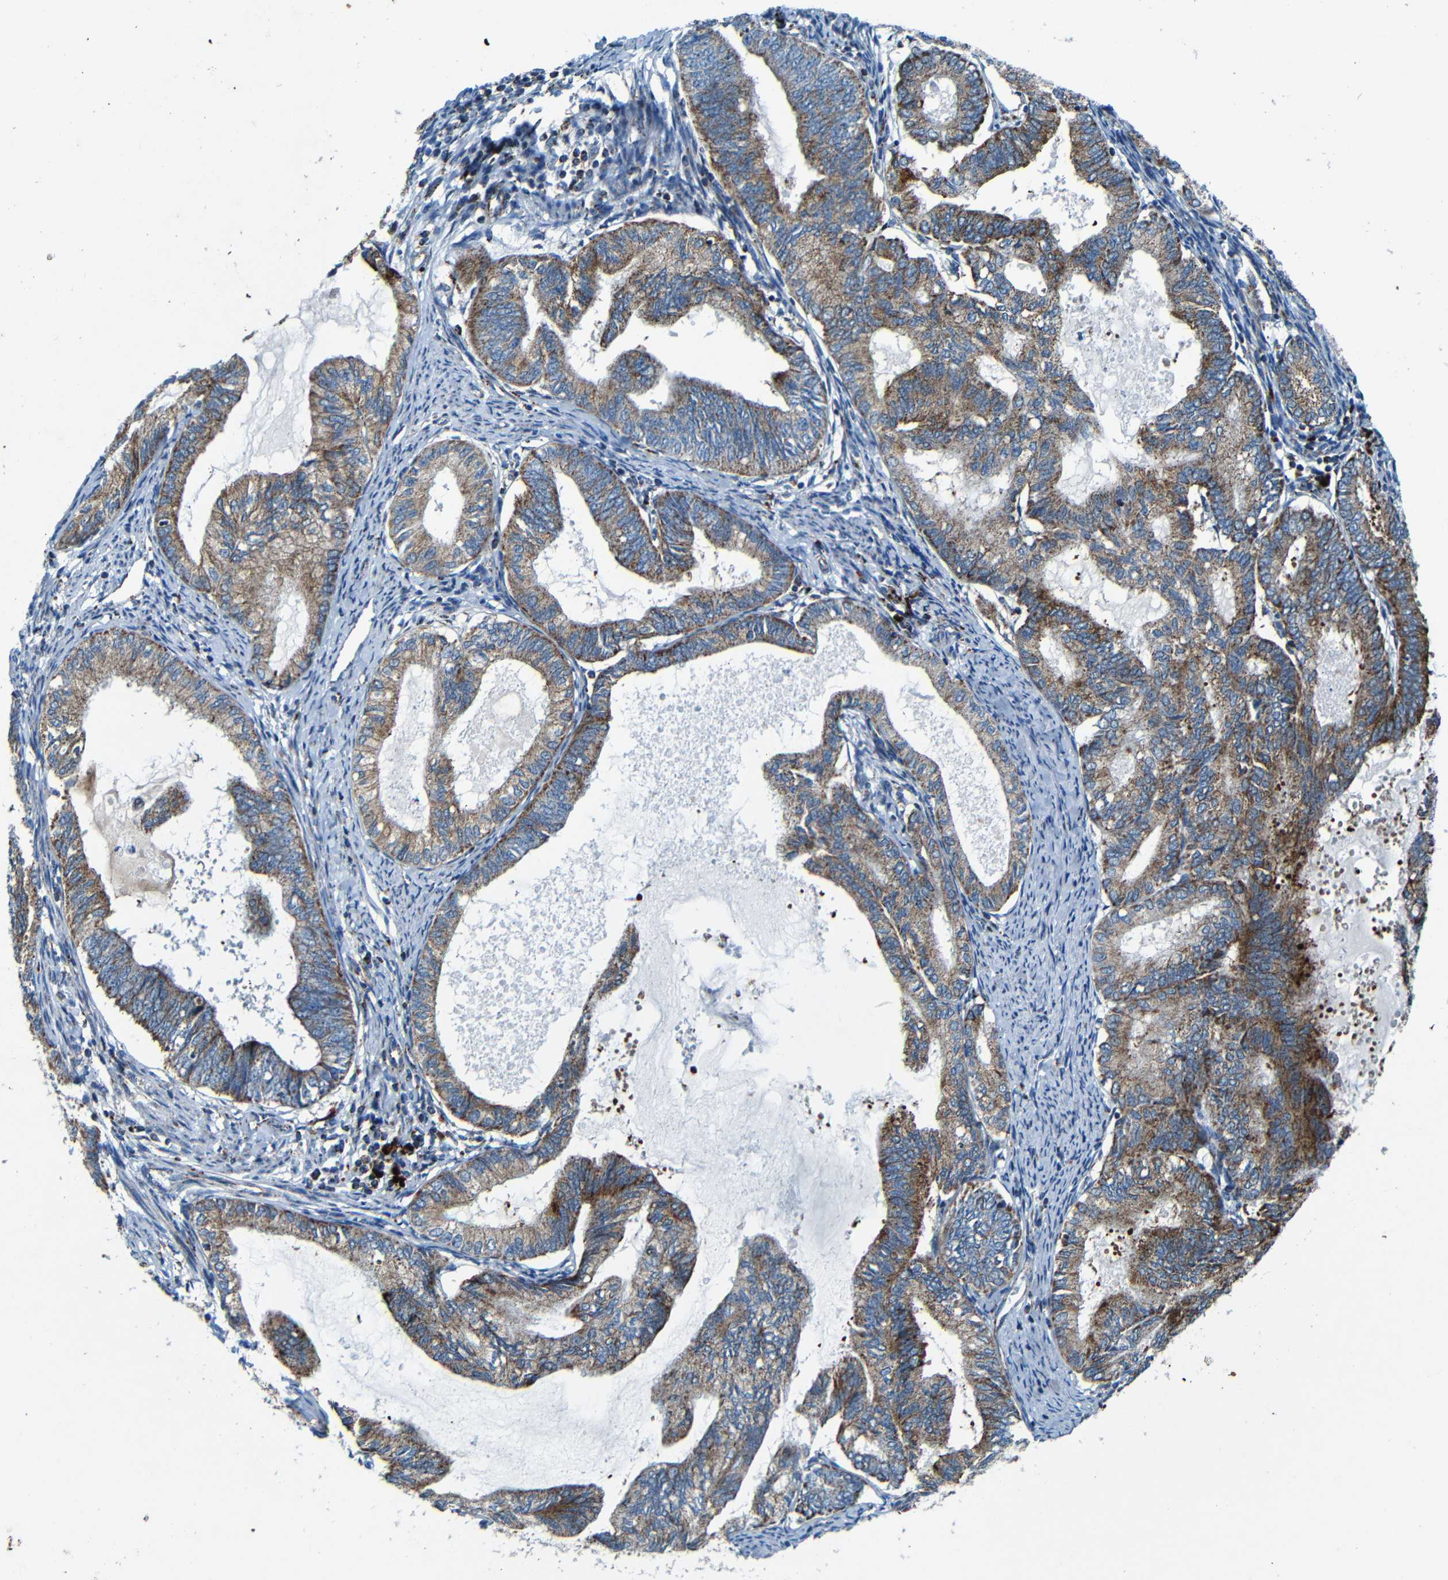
{"staining": {"intensity": "moderate", "quantity": ">75%", "location": "cytoplasmic/membranous"}, "tissue": "endometrial cancer", "cell_type": "Tumor cells", "image_type": "cancer", "snomed": [{"axis": "morphology", "description": "Adenocarcinoma, NOS"}, {"axis": "topography", "description": "Endometrium"}], "caption": "Protein positivity by immunohistochemistry exhibits moderate cytoplasmic/membranous expression in about >75% of tumor cells in endometrial adenocarcinoma.", "gene": "WSCD2", "patient": {"sex": "female", "age": 86}}